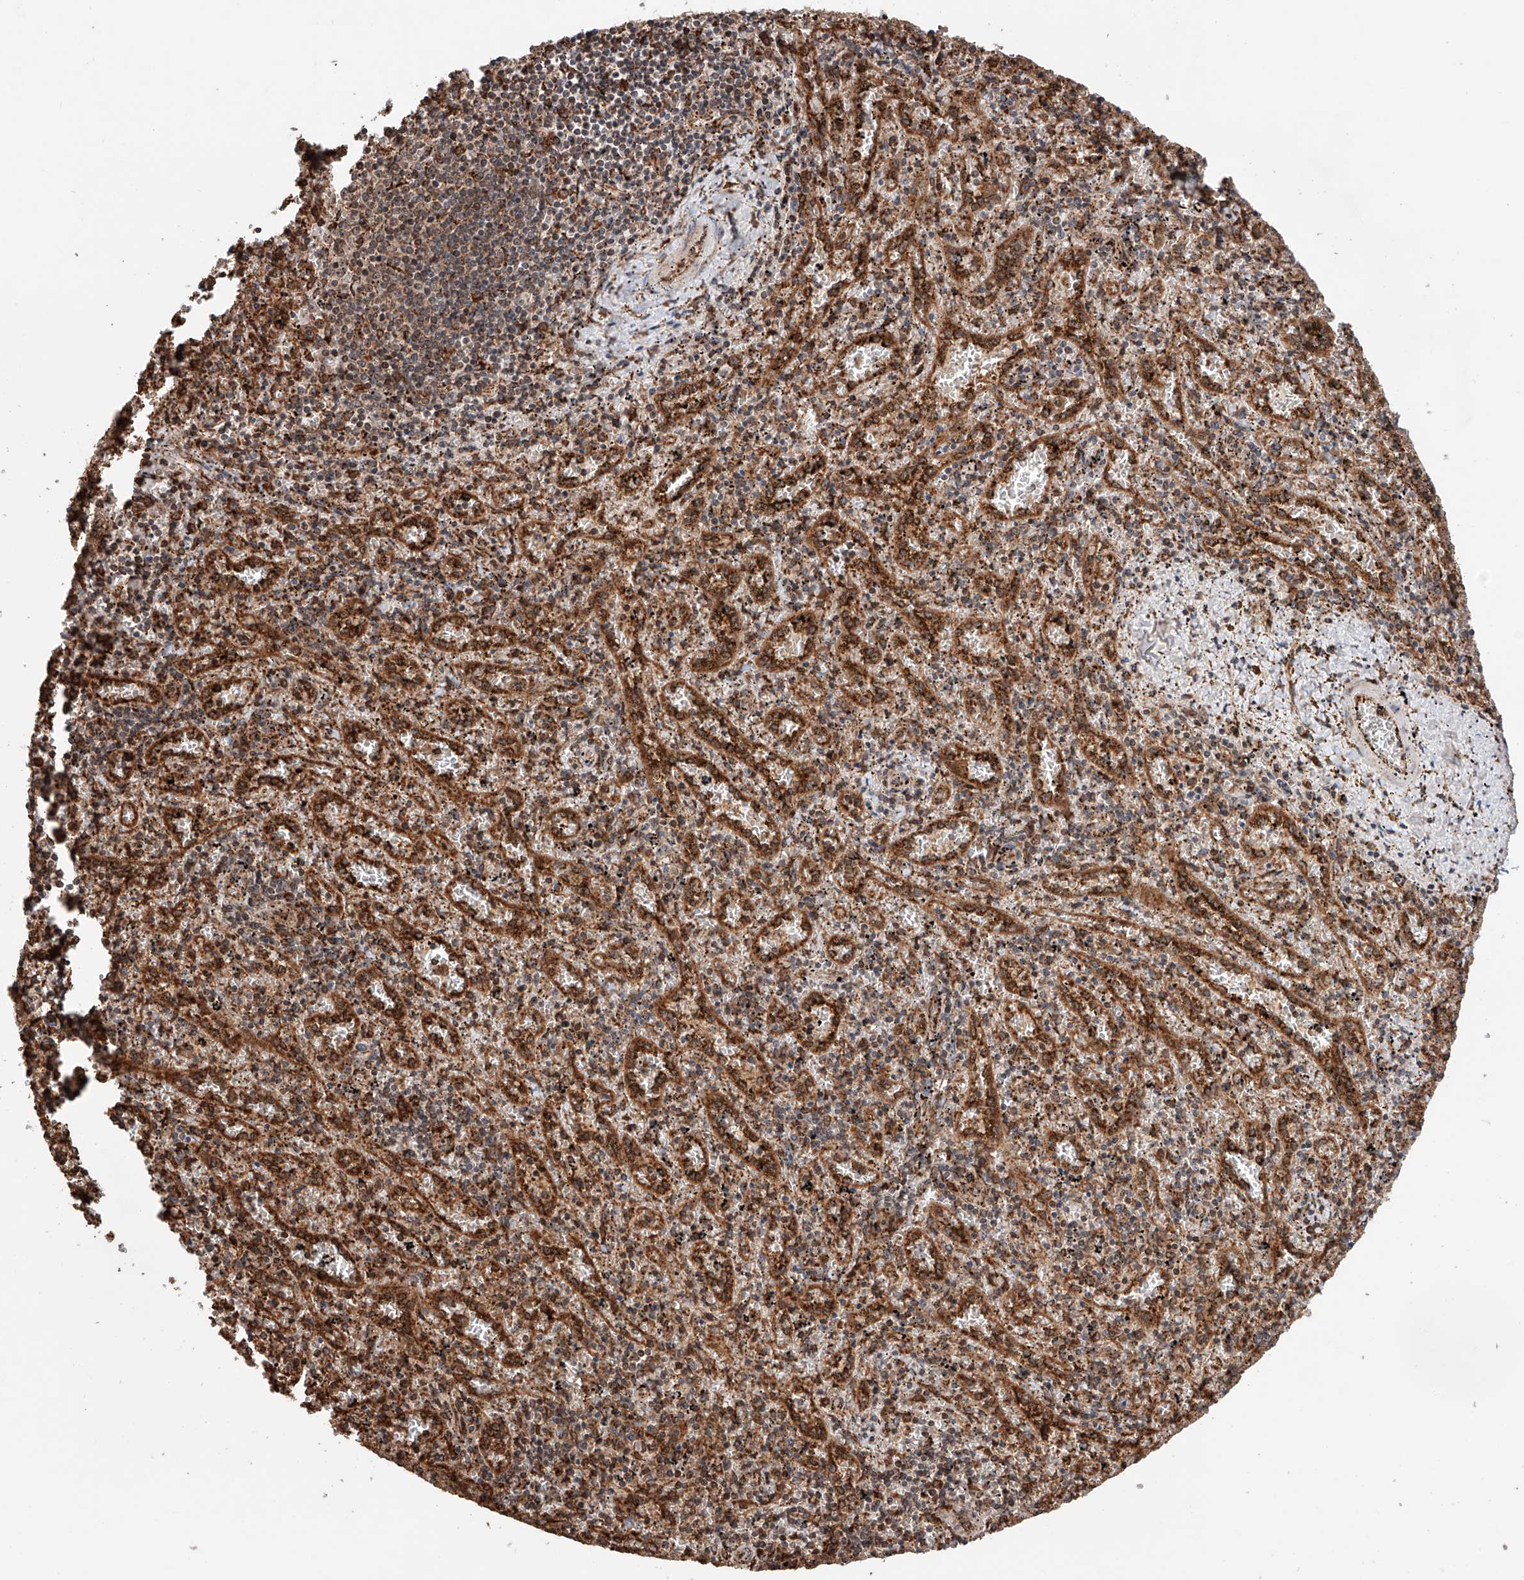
{"staining": {"intensity": "moderate", "quantity": ">75%", "location": "cytoplasmic/membranous"}, "tissue": "spleen", "cell_type": "Cells in red pulp", "image_type": "normal", "snomed": [{"axis": "morphology", "description": "Normal tissue, NOS"}, {"axis": "topography", "description": "Spleen"}], "caption": "The micrograph reveals a brown stain indicating the presence of a protein in the cytoplasmic/membranous of cells in red pulp in spleen.", "gene": "DNAH8", "patient": {"sex": "male", "age": 11}}